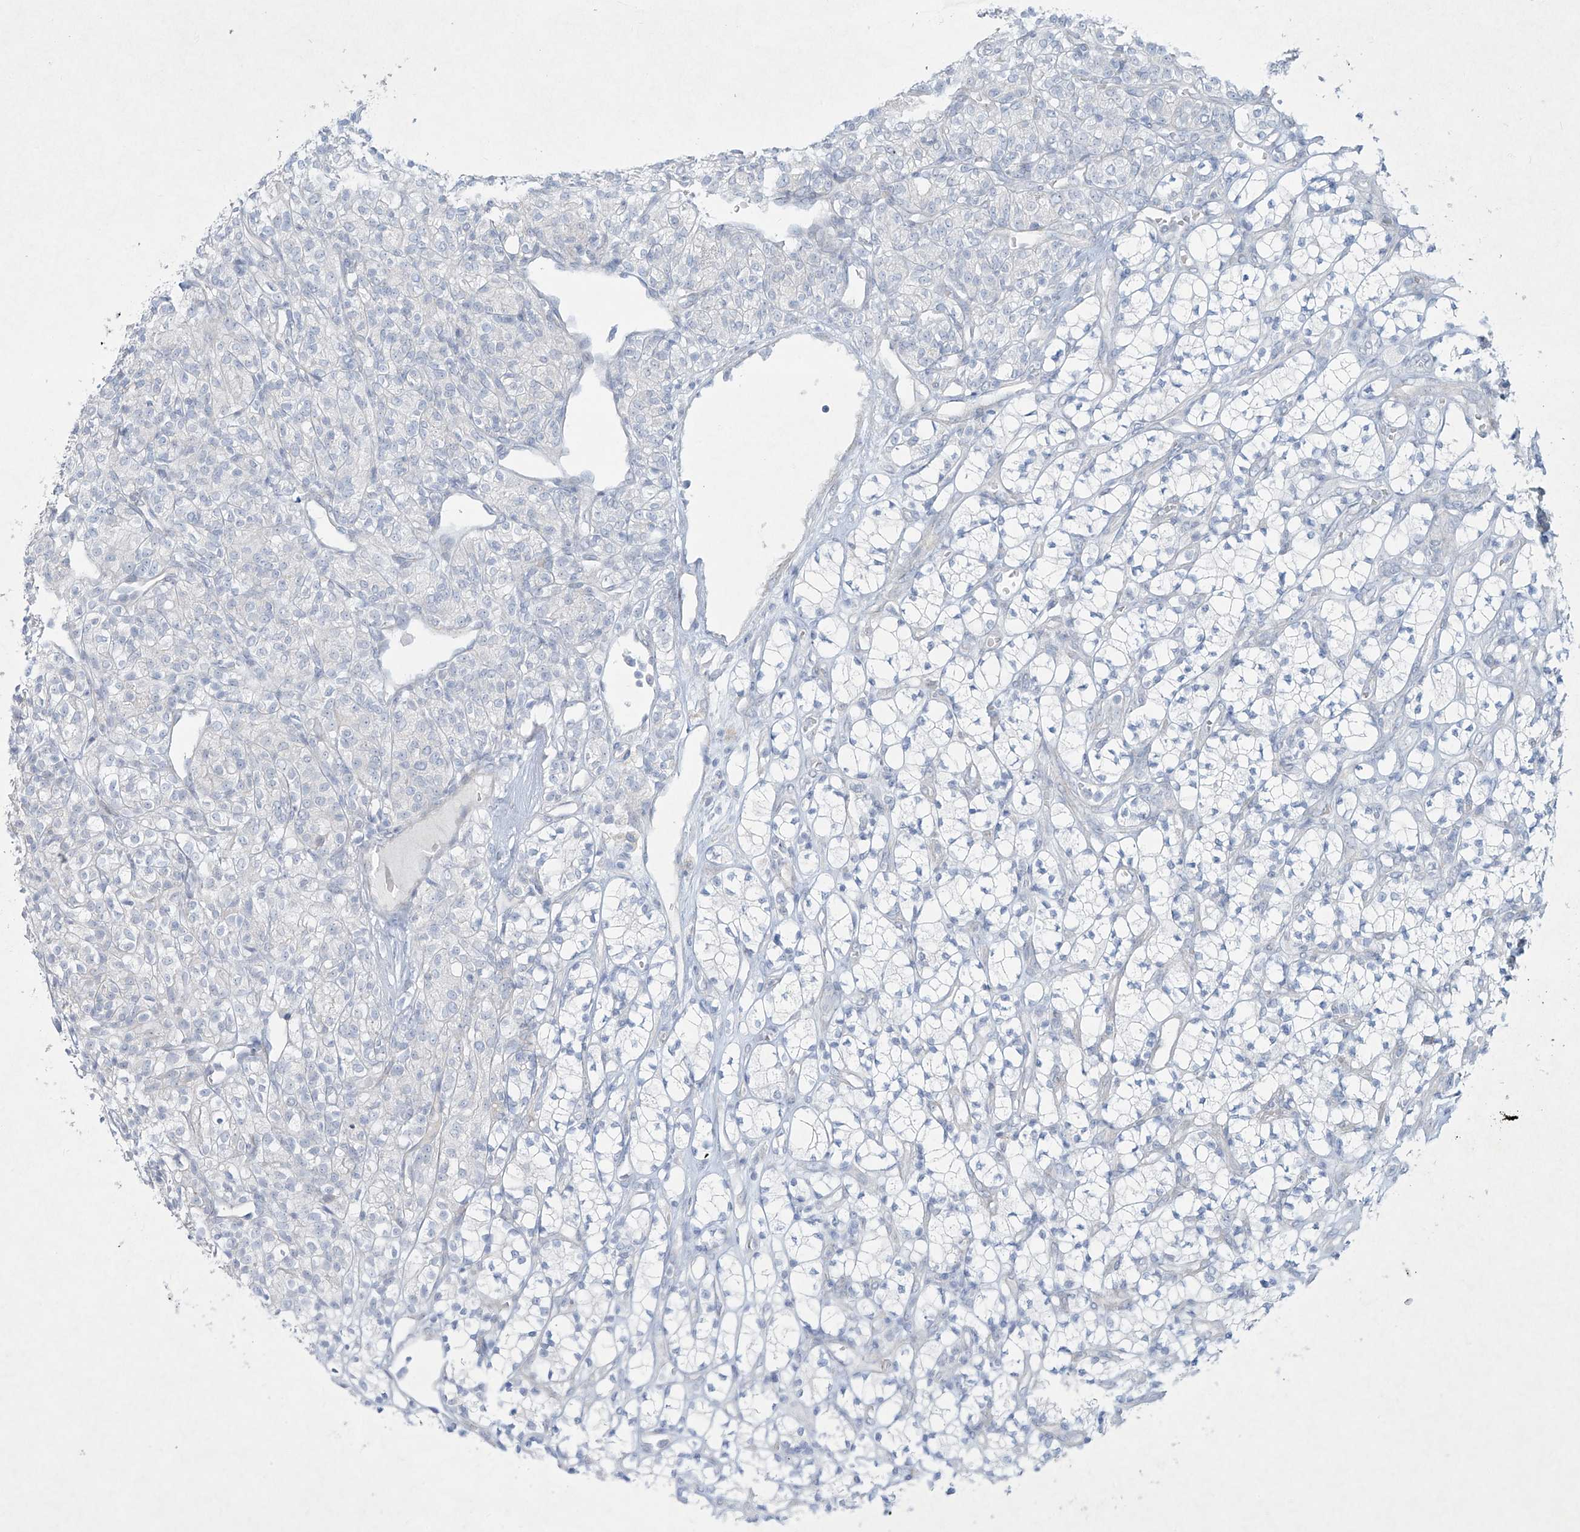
{"staining": {"intensity": "negative", "quantity": "none", "location": "none"}, "tissue": "renal cancer", "cell_type": "Tumor cells", "image_type": "cancer", "snomed": [{"axis": "morphology", "description": "Adenocarcinoma, NOS"}, {"axis": "topography", "description": "Kidney"}], "caption": "The photomicrograph demonstrates no significant staining in tumor cells of adenocarcinoma (renal). (IHC, brightfield microscopy, high magnification).", "gene": "PAX6", "patient": {"sex": "male", "age": 77}}